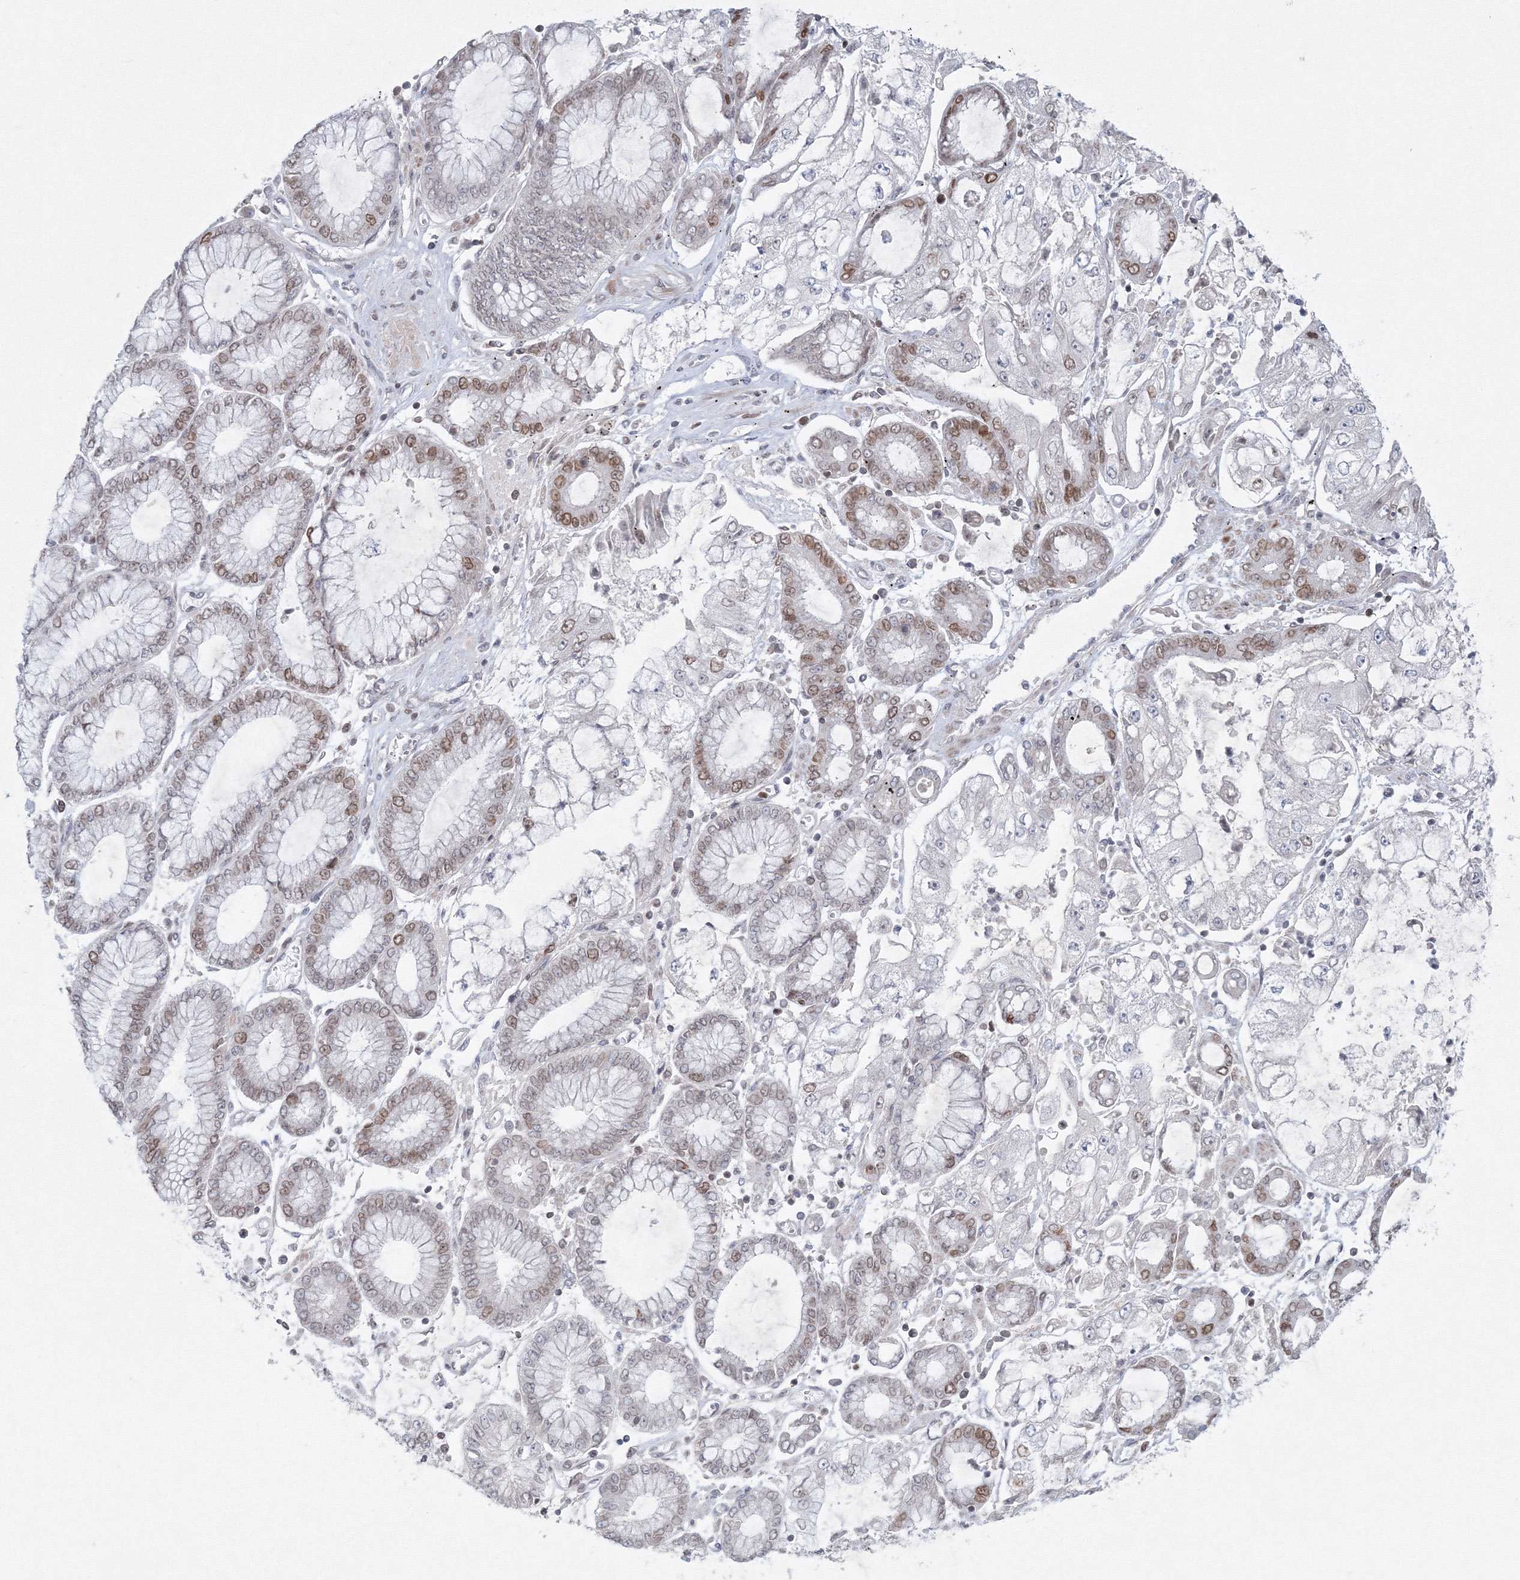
{"staining": {"intensity": "weak", "quantity": "<25%", "location": "nuclear"}, "tissue": "stomach cancer", "cell_type": "Tumor cells", "image_type": "cancer", "snomed": [{"axis": "morphology", "description": "Adenocarcinoma, NOS"}, {"axis": "topography", "description": "Stomach"}], "caption": "This is a histopathology image of immunohistochemistry staining of adenocarcinoma (stomach), which shows no positivity in tumor cells. The staining was performed using DAB to visualize the protein expression in brown, while the nuclei were stained in blue with hematoxylin (Magnification: 20x).", "gene": "KIF4A", "patient": {"sex": "male", "age": 76}}